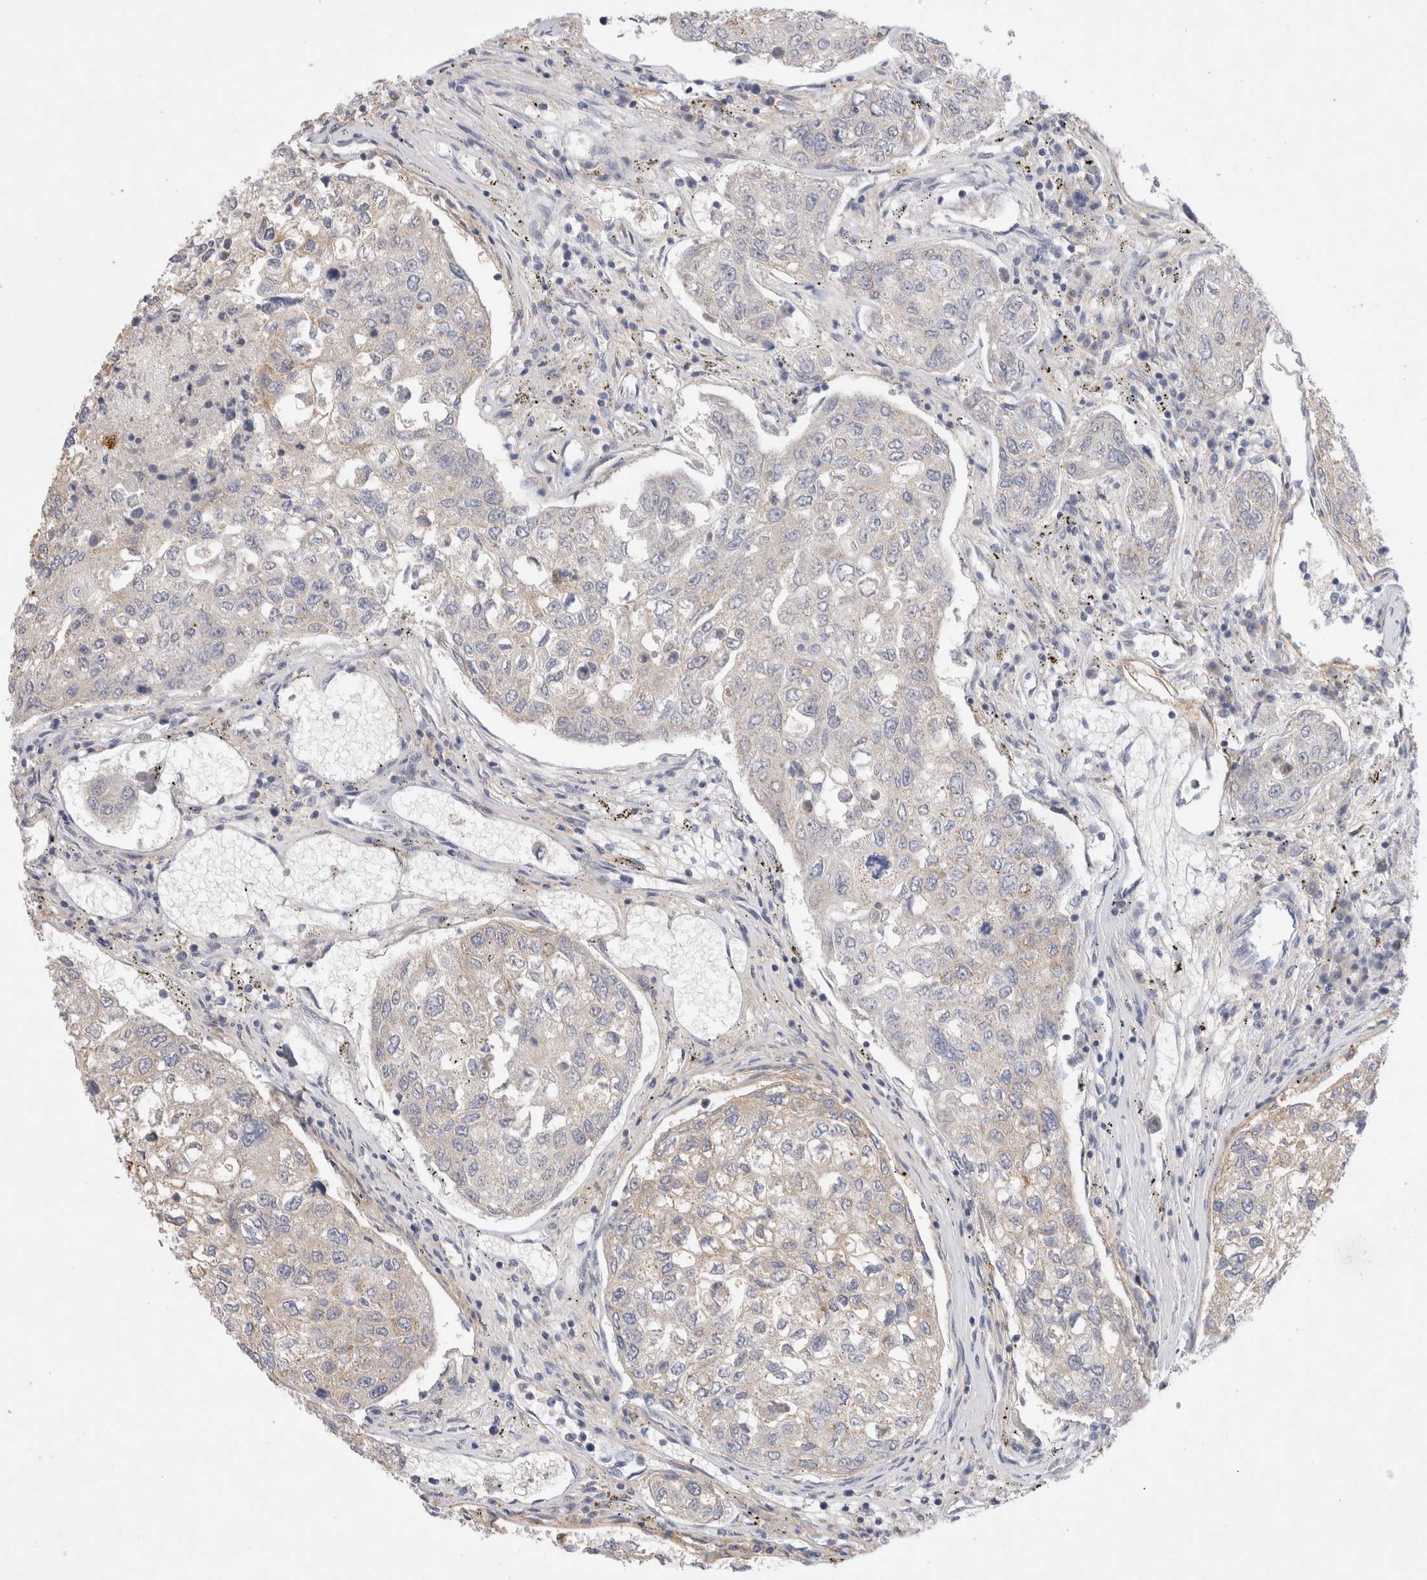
{"staining": {"intensity": "negative", "quantity": "none", "location": "none"}, "tissue": "urothelial cancer", "cell_type": "Tumor cells", "image_type": "cancer", "snomed": [{"axis": "morphology", "description": "Urothelial carcinoma, High grade"}, {"axis": "topography", "description": "Lymph node"}, {"axis": "topography", "description": "Urinary bladder"}], "caption": "Histopathology image shows no significant protein positivity in tumor cells of urothelial cancer.", "gene": "GAS1", "patient": {"sex": "male", "age": 51}}